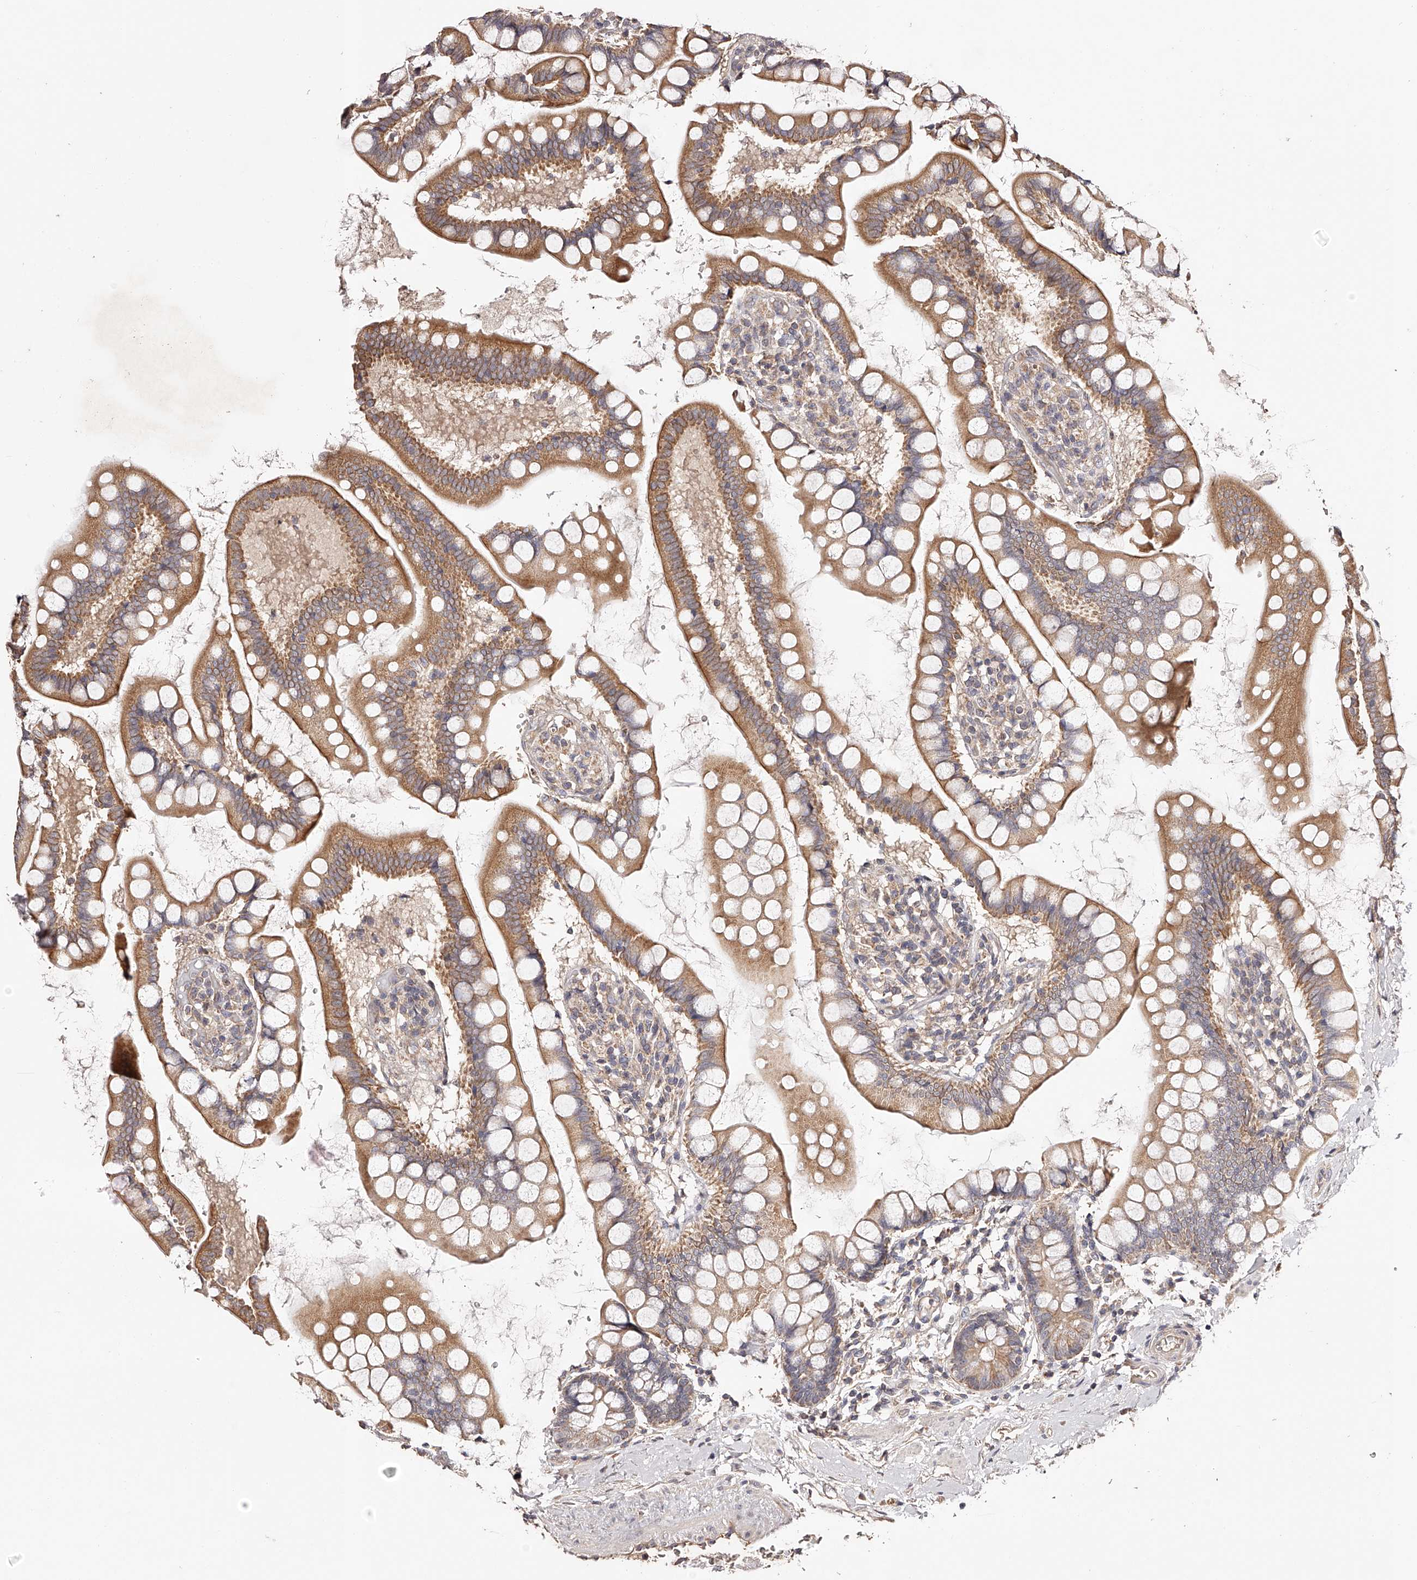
{"staining": {"intensity": "moderate", "quantity": "25%-75%", "location": "cytoplasmic/membranous"}, "tissue": "small intestine", "cell_type": "Glandular cells", "image_type": "normal", "snomed": [{"axis": "morphology", "description": "Normal tissue, NOS"}, {"axis": "topography", "description": "Small intestine"}], "caption": "Moderate cytoplasmic/membranous expression is appreciated in approximately 25%-75% of glandular cells in unremarkable small intestine.", "gene": "USP21", "patient": {"sex": "female", "age": 84}}